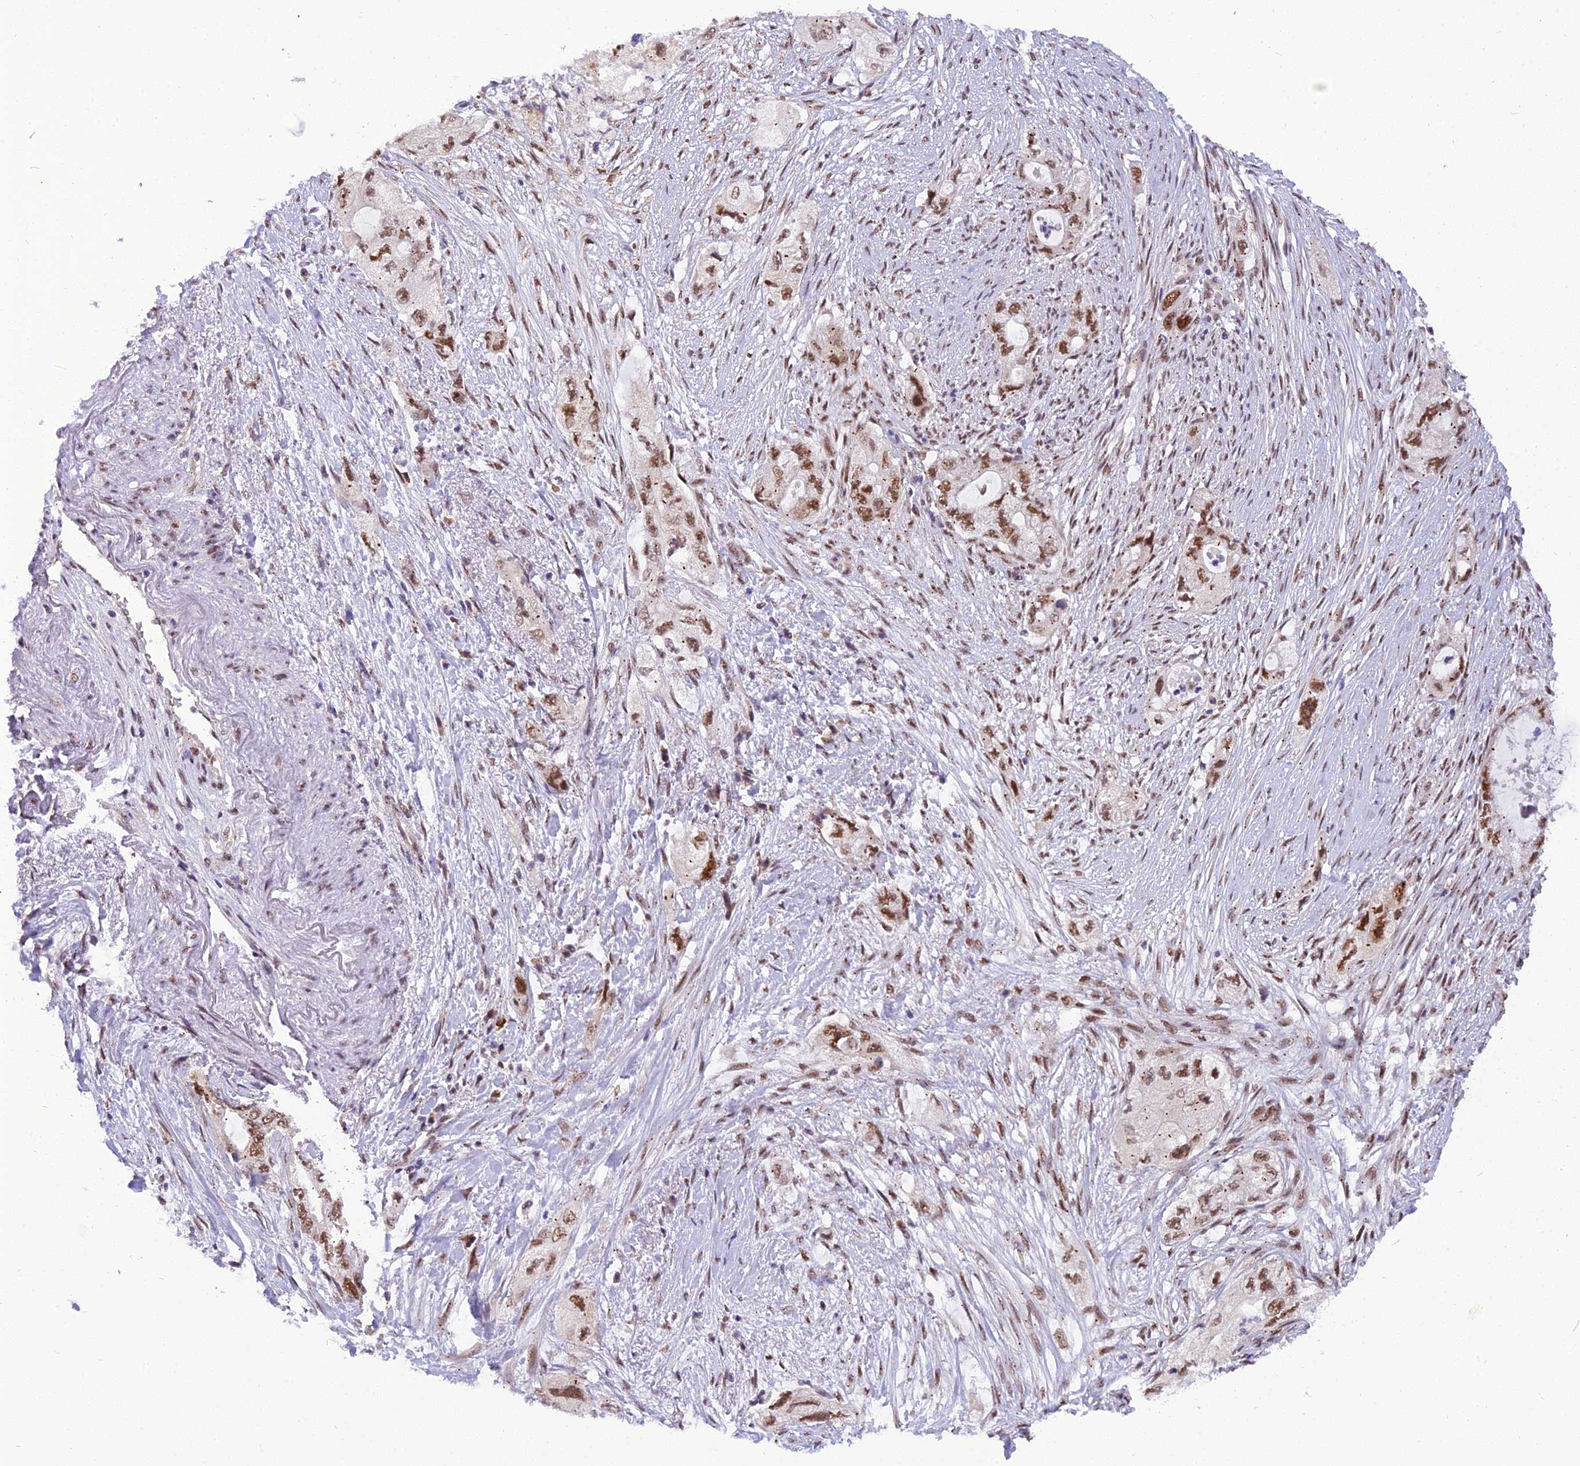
{"staining": {"intensity": "moderate", "quantity": ">75%", "location": "nuclear"}, "tissue": "pancreatic cancer", "cell_type": "Tumor cells", "image_type": "cancer", "snomed": [{"axis": "morphology", "description": "Adenocarcinoma, NOS"}, {"axis": "topography", "description": "Pancreas"}], "caption": "Protein positivity by immunohistochemistry (IHC) displays moderate nuclear expression in approximately >75% of tumor cells in pancreatic adenocarcinoma.", "gene": "IRF2BP1", "patient": {"sex": "female", "age": 73}}